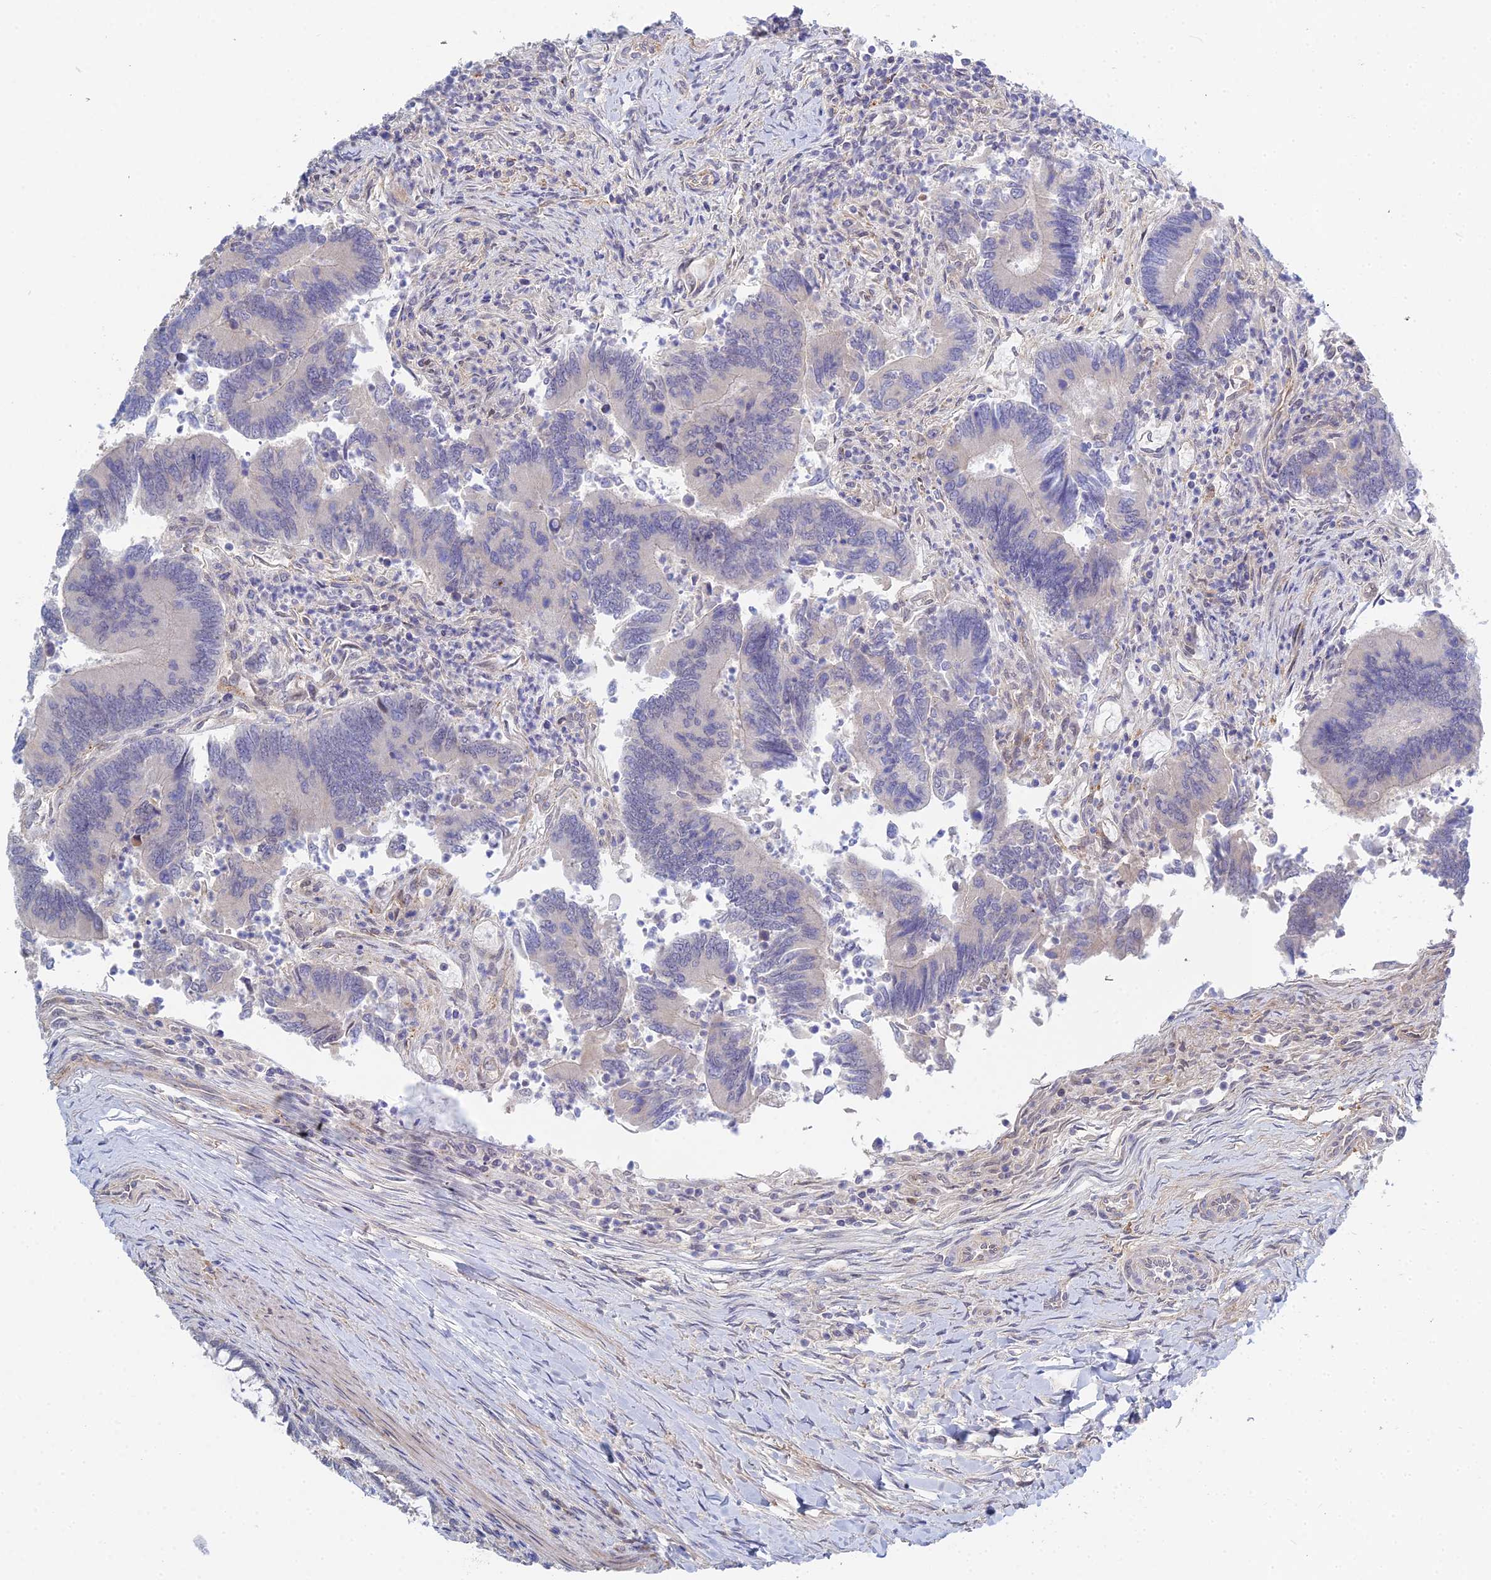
{"staining": {"intensity": "negative", "quantity": "none", "location": "none"}, "tissue": "colorectal cancer", "cell_type": "Tumor cells", "image_type": "cancer", "snomed": [{"axis": "morphology", "description": "Adenocarcinoma, NOS"}, {"axis": "topography", "description": "Colon"}], "caption": "High magnification brightfield microscopy of colorectal cancer stained with DAB (3,3'-diaminobenzidine) (brown) and counterstained with hematoxylin (blue): tumor cells show no significant positivity.", "gene": "DNAH14", "patient": {"sex": "female", "age": 67}}